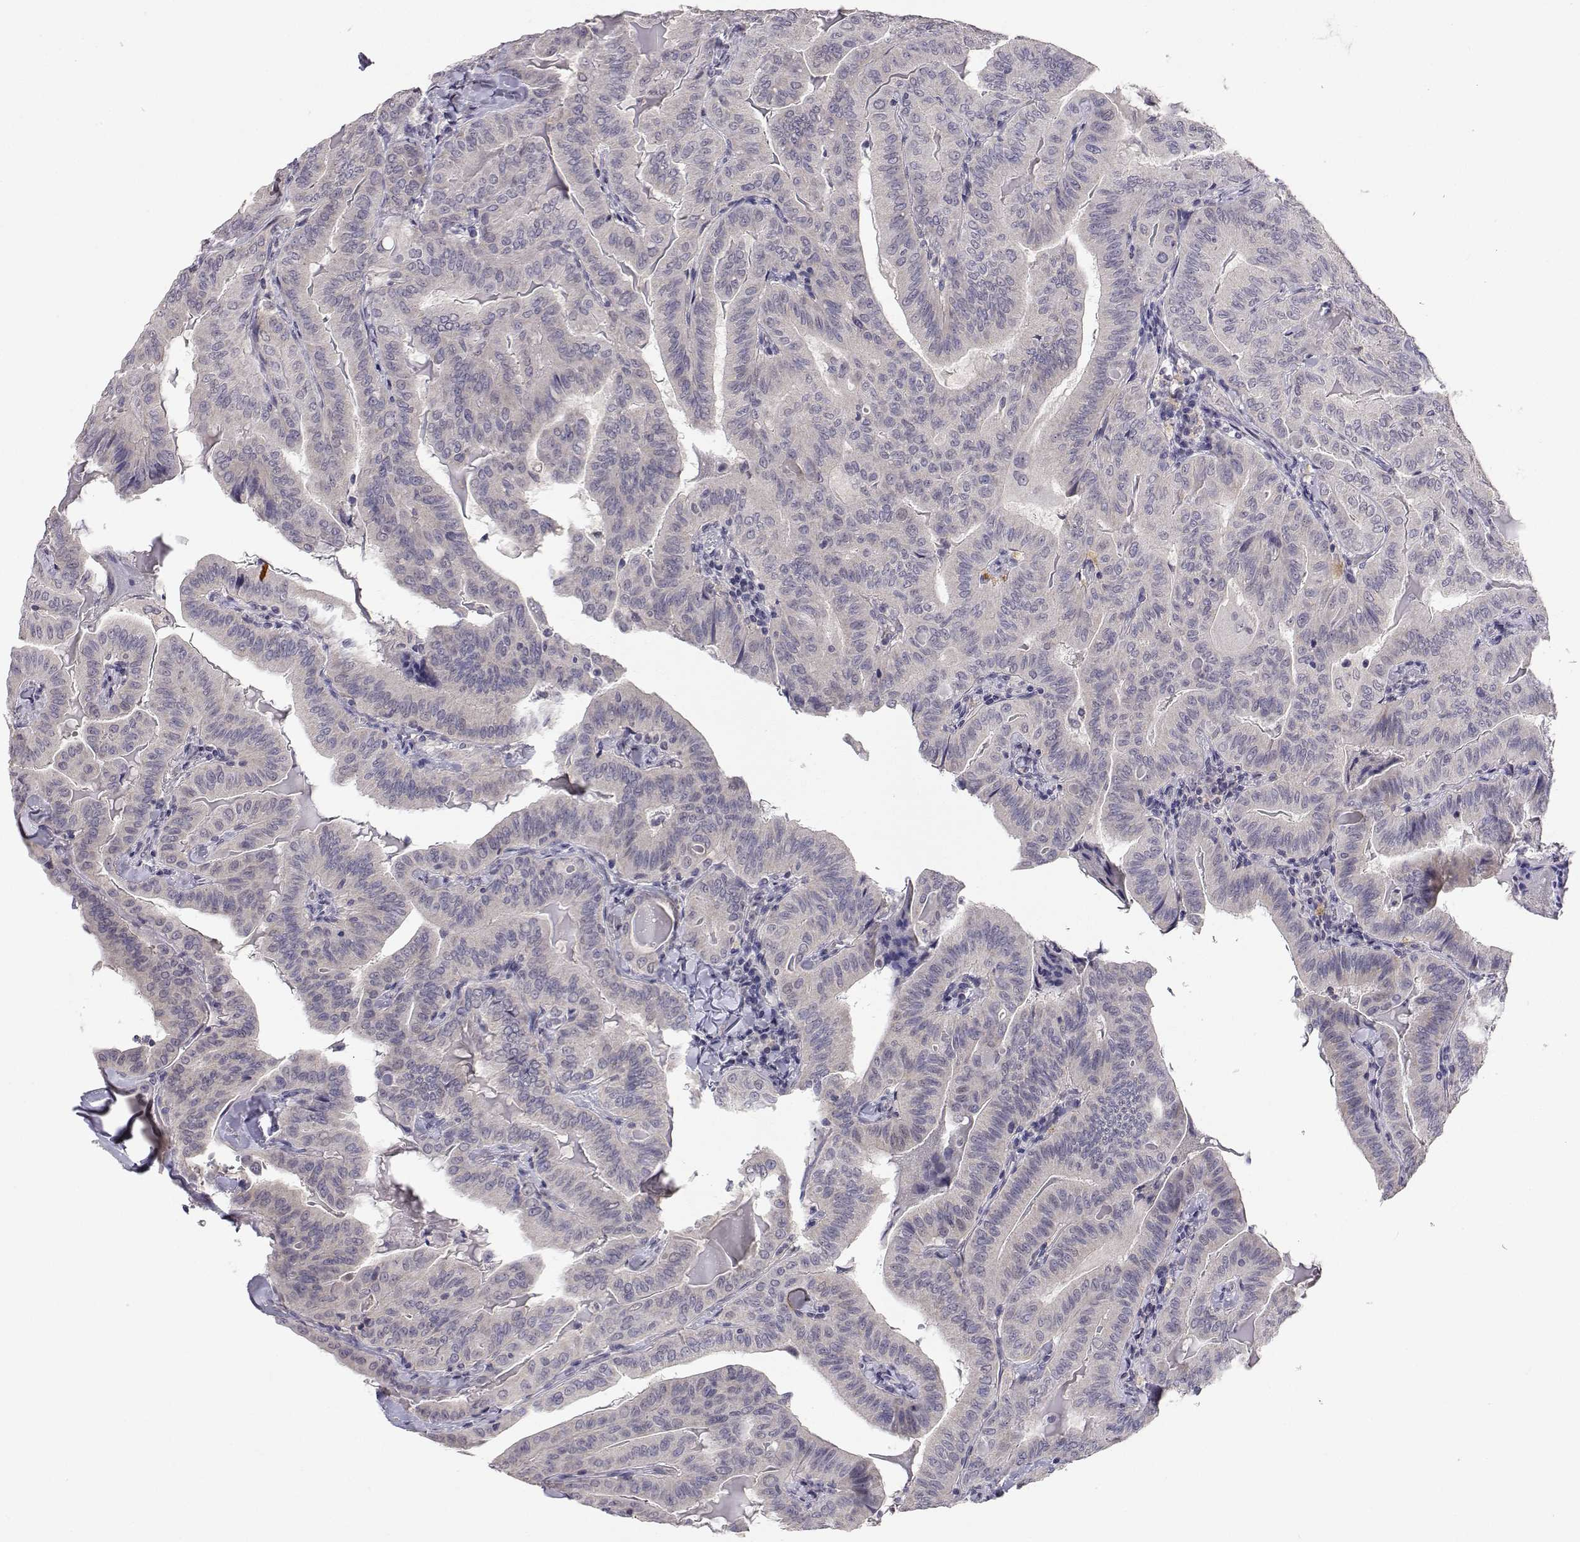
{"staining": {"intensity": "negative", "quantity": "none", "location": "none"}, "tissue": "thyroid cancer", "cell_type": "Tumor cells", "image_type": "cancer", "snomed": [{"axis": "morphology", "description": "Papillary adenocarcinoma, NOS"}, {"axis": "topography", "description": "Thyroid gland"}], "caption": "Papillary adenocarcinoma (thyroid) was stained to show a protein in brown. There is no significant positivity in tumor cells.", "gene": "SLC6A3", "patient": {"sex": "female", "age": 68}}